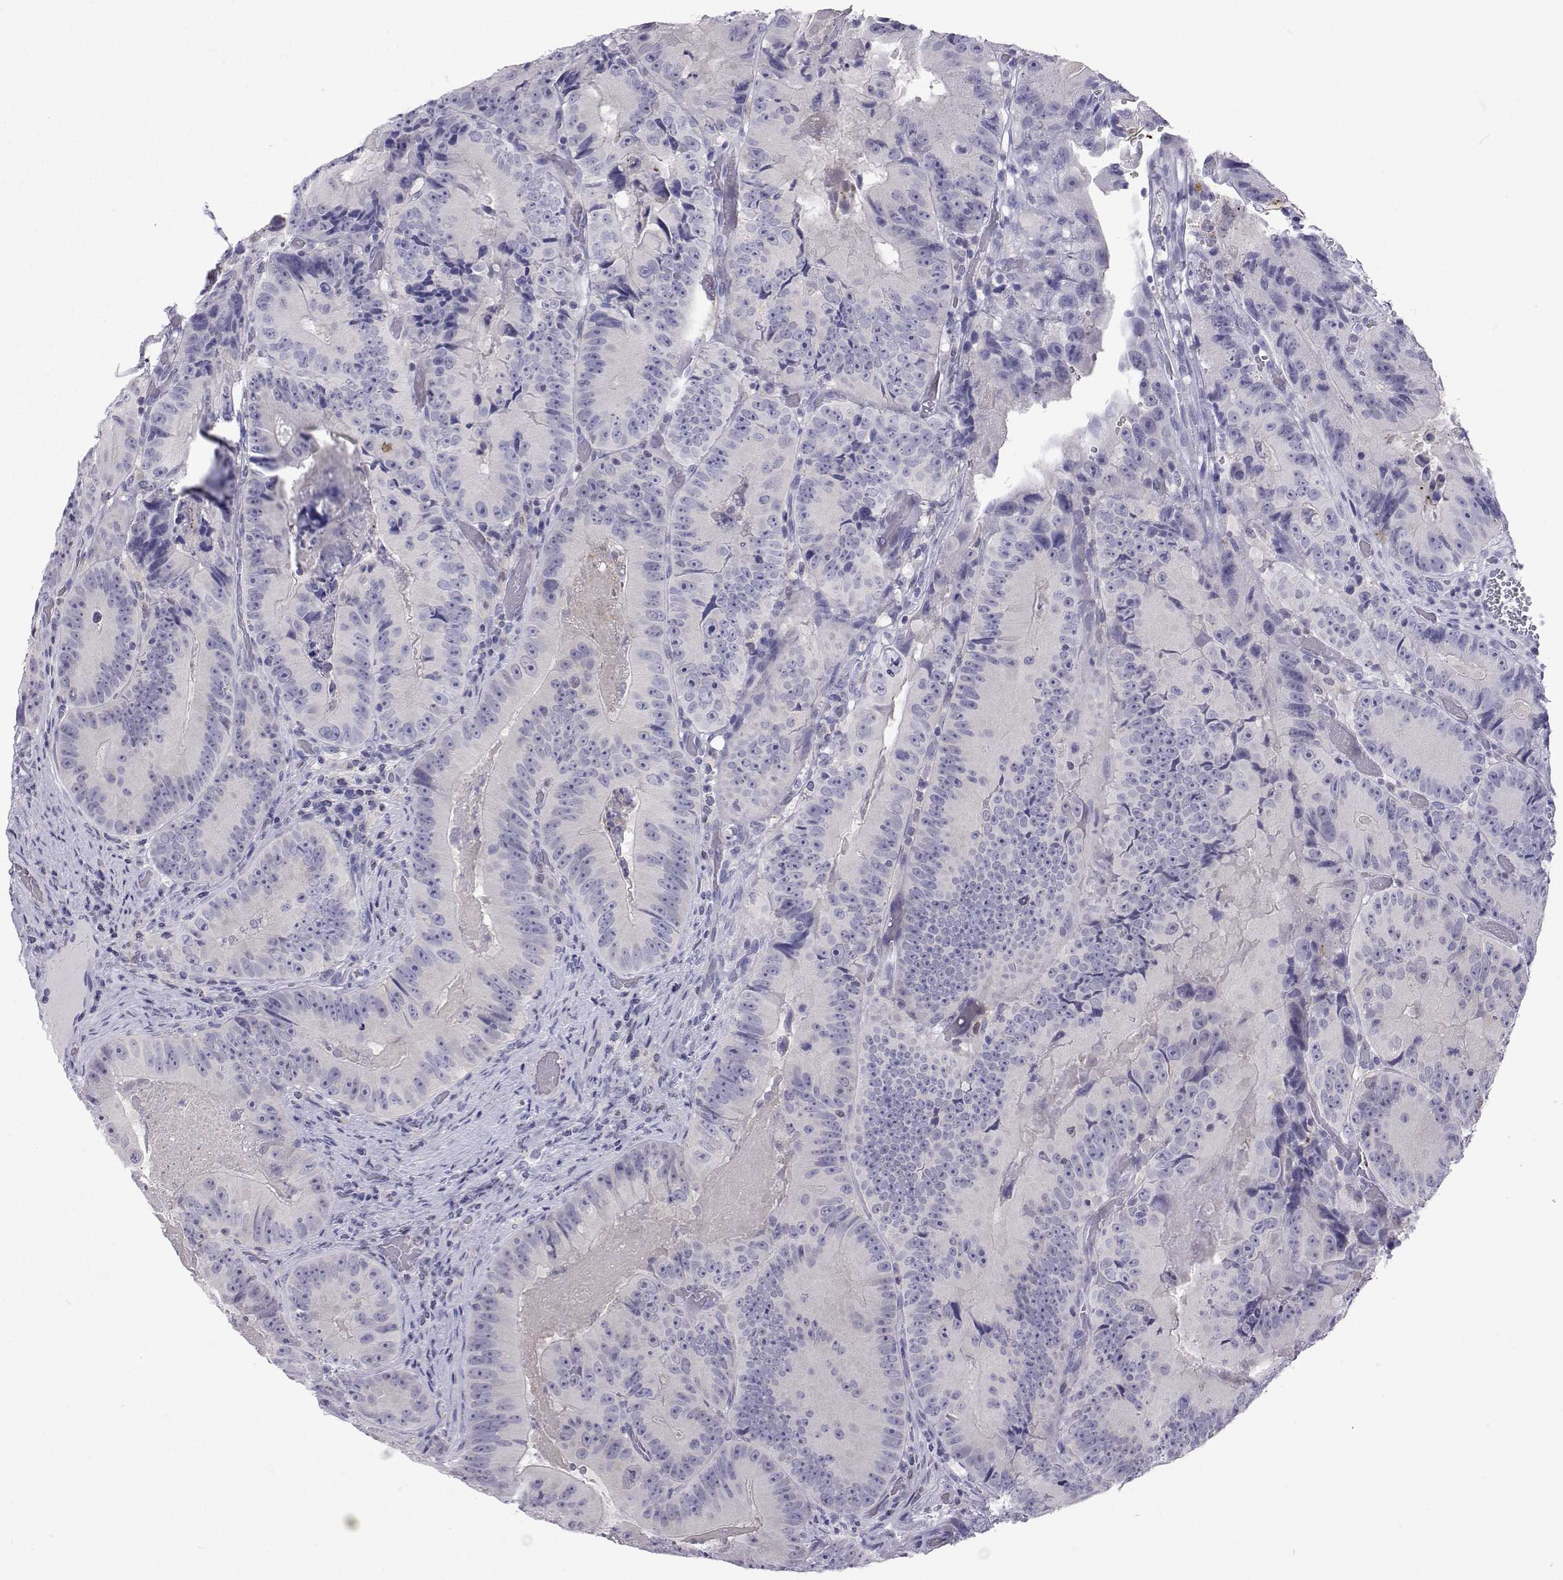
{"staining": {"intensity": "negative", "quantity": "none", "location": "none"}, "tissue": "colorectal cancer", "cell_type": "Tumor cells", "image_type": "cancer", "snomed": [{"axis": "morphology", "description": "Adenocarcinoma, NOS"}, {"axis": "topography", "description": "Colon"}], "caption": "This is an IHC histopathology image of colorectal adenocarcinoma. There is no staining in tumor cells.", "gene": "GALM", "patient": {"sex": "female", "age": 86}}